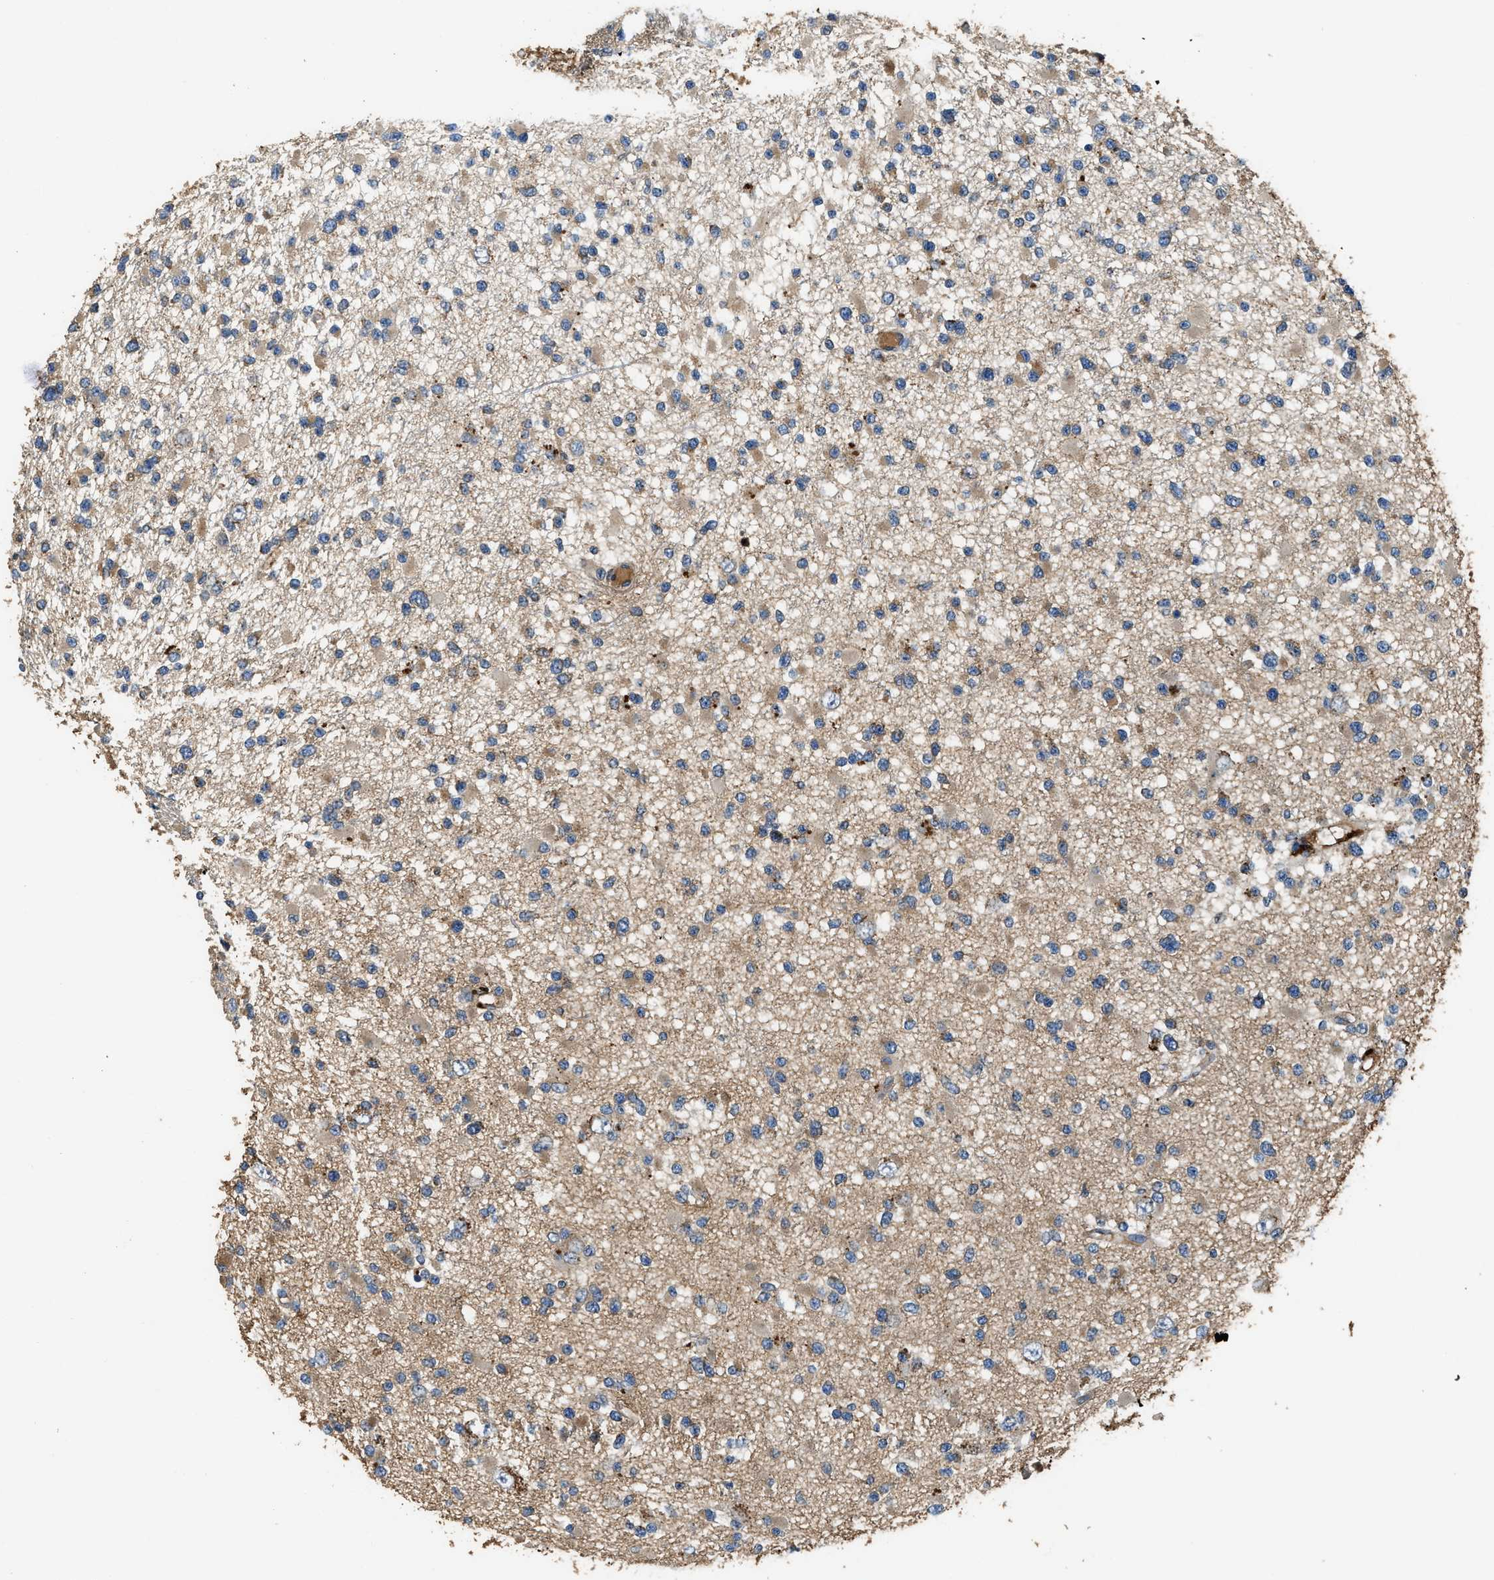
{"staining": {"intensity": "weak", "quantity": "<25%", "location": "cytoplasmic/membranous"}, "tissue": "glioma", "cell_type": "Tumor cells", "image_type": "cancer", "snomed": [{"axis": "morphology", "description": "Glioma, malignant, Low grade"}, {"axis": "topography", "description": "Brain"}], "caption": "Immunohistochemistry (IHC) of human glioma demonstrates no staining in tumor cells.", "gene": "BLOC1S1", "patient": {"sex": "female", "age": 22}}